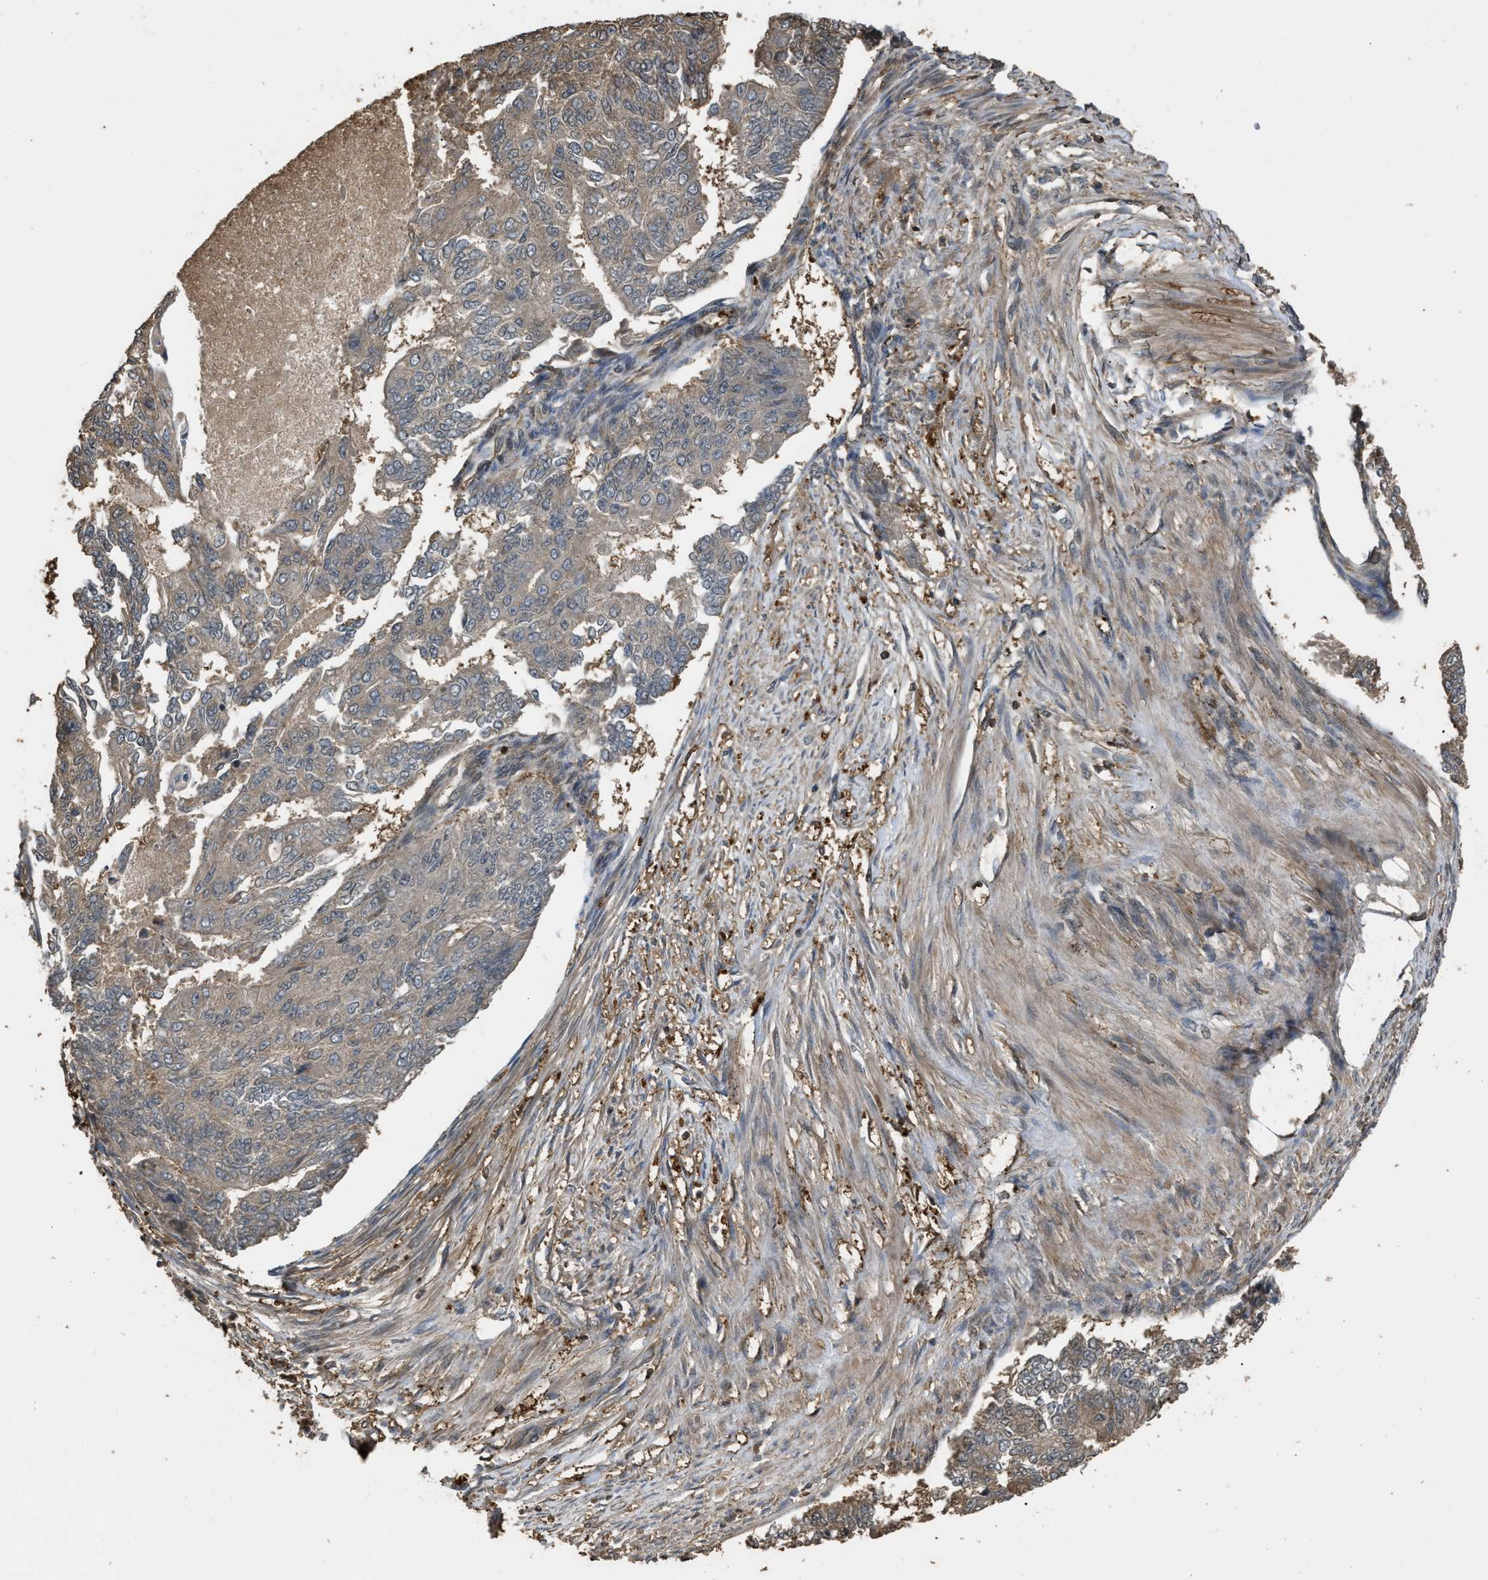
{"staining": {"intensity": "weak", "quantity": "<25%", "location": "cytoplasmic/membranous"}, "tissue": "endometrial cancer", "cell_type": "Tumor cells", "image_type": "cancer", "snomed": [{"axis": "morphology", "description": "Adenocarcinoma, NOS"}, {"axis": "topography", "description": "Endometrium"}], "caption": "There is no significant staining in tumor cells of endometrial adenocarcinoma. (DAB IHC visualized using brightfield microscopy, high magnification).", "gene": "ARHGDIA", "patient": {"sex": "female", "age": 32}}